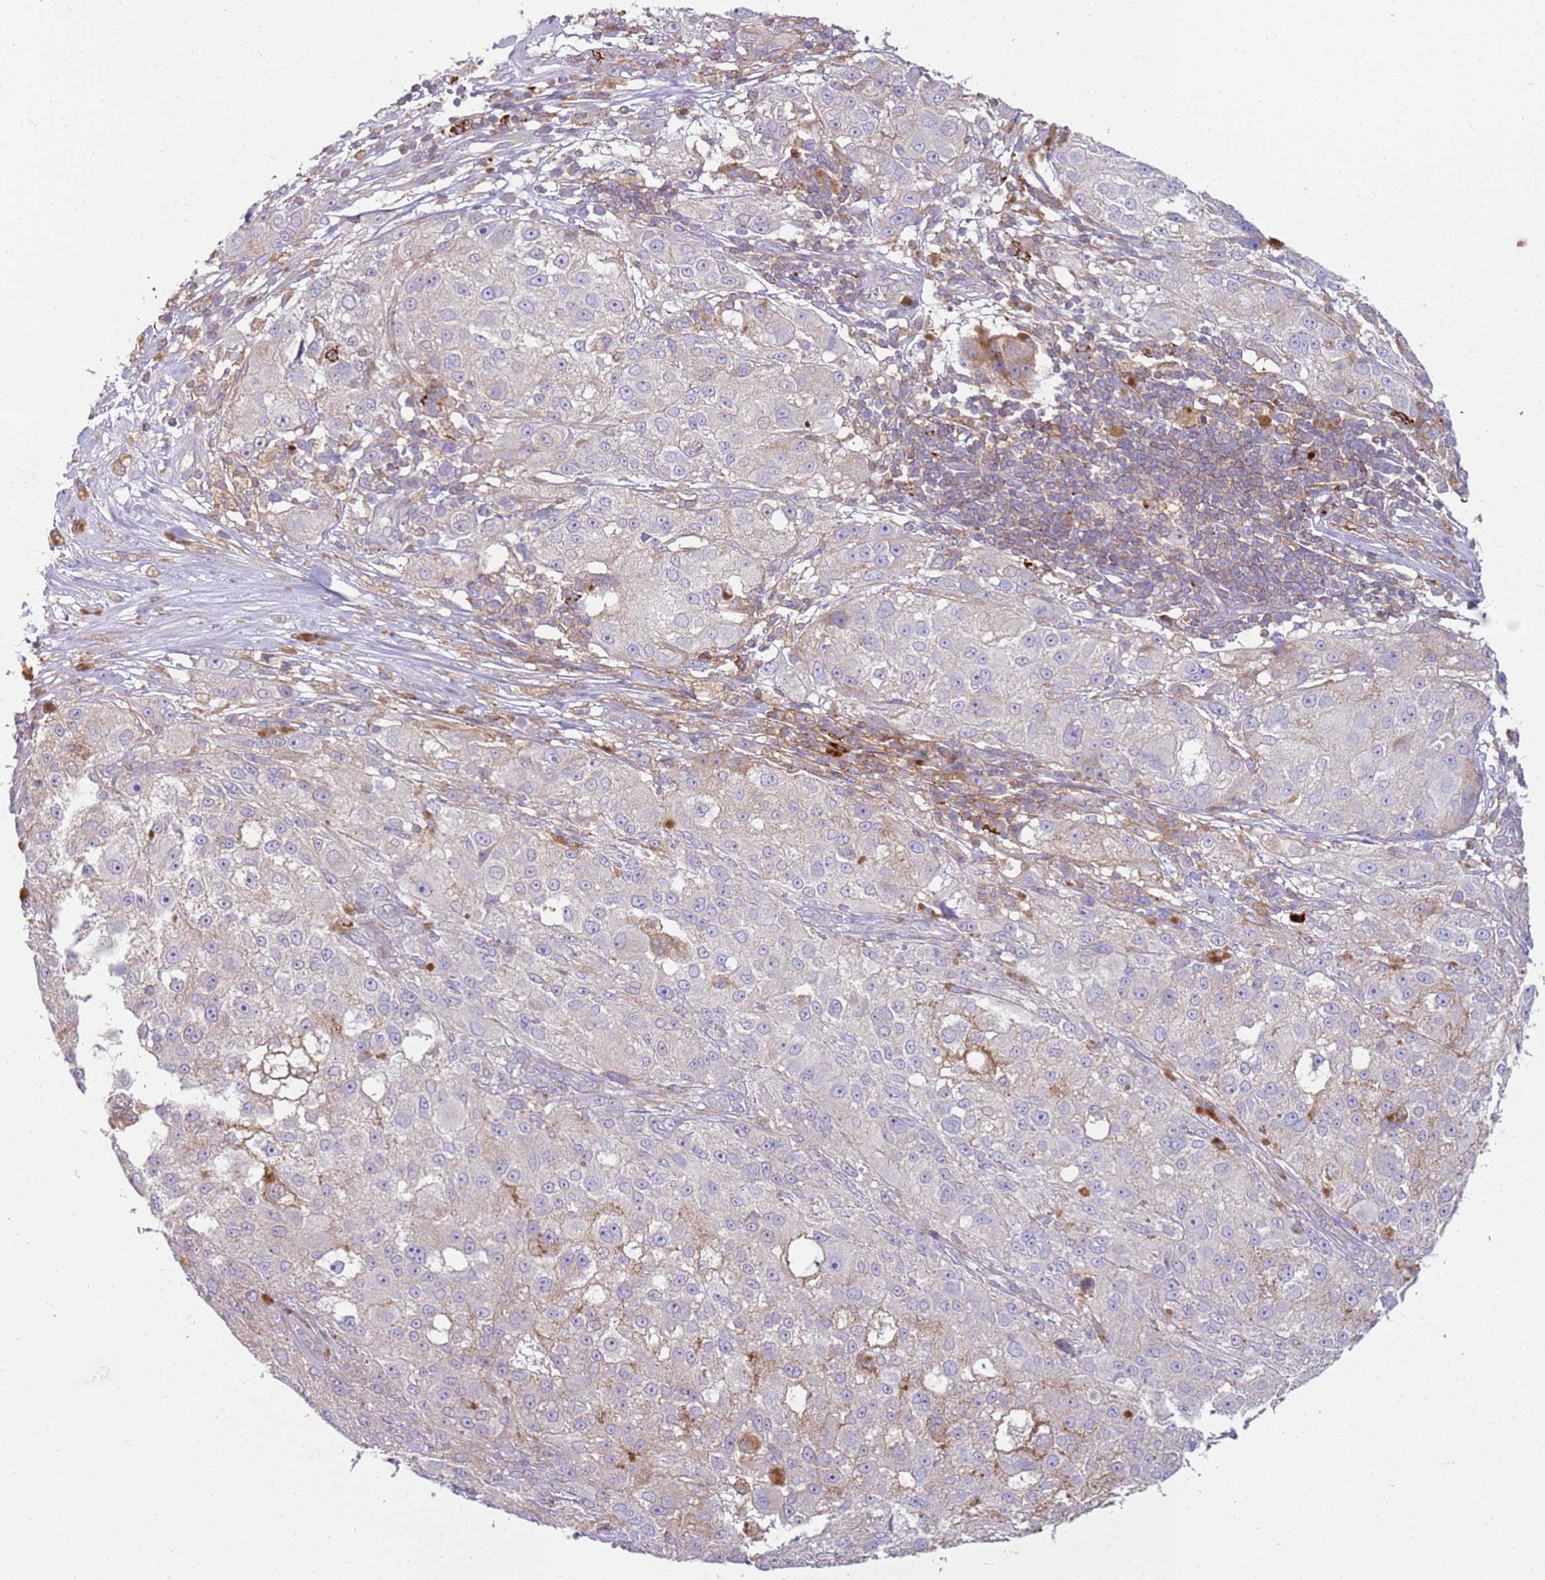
{"staining": {"intensity": "negative", "quantity": "none", "location": "none"}, "tissue": "melanoma", "cell_type": "Tumor cells", "image_type": "cancer", "snomed": [{"axis": "morphology", "description": "Necrosis, NOS"}, {"axis": "morphology", "description": "Malignant melanoma, NOS"}, {"axis": "topography", "description": "Skin"}], "caption": "Protein analysis of melanoma reveals no significant positivity in tumor cells.", "gene": "FPR1", "patient": {"sex": "female", "age": 87}}